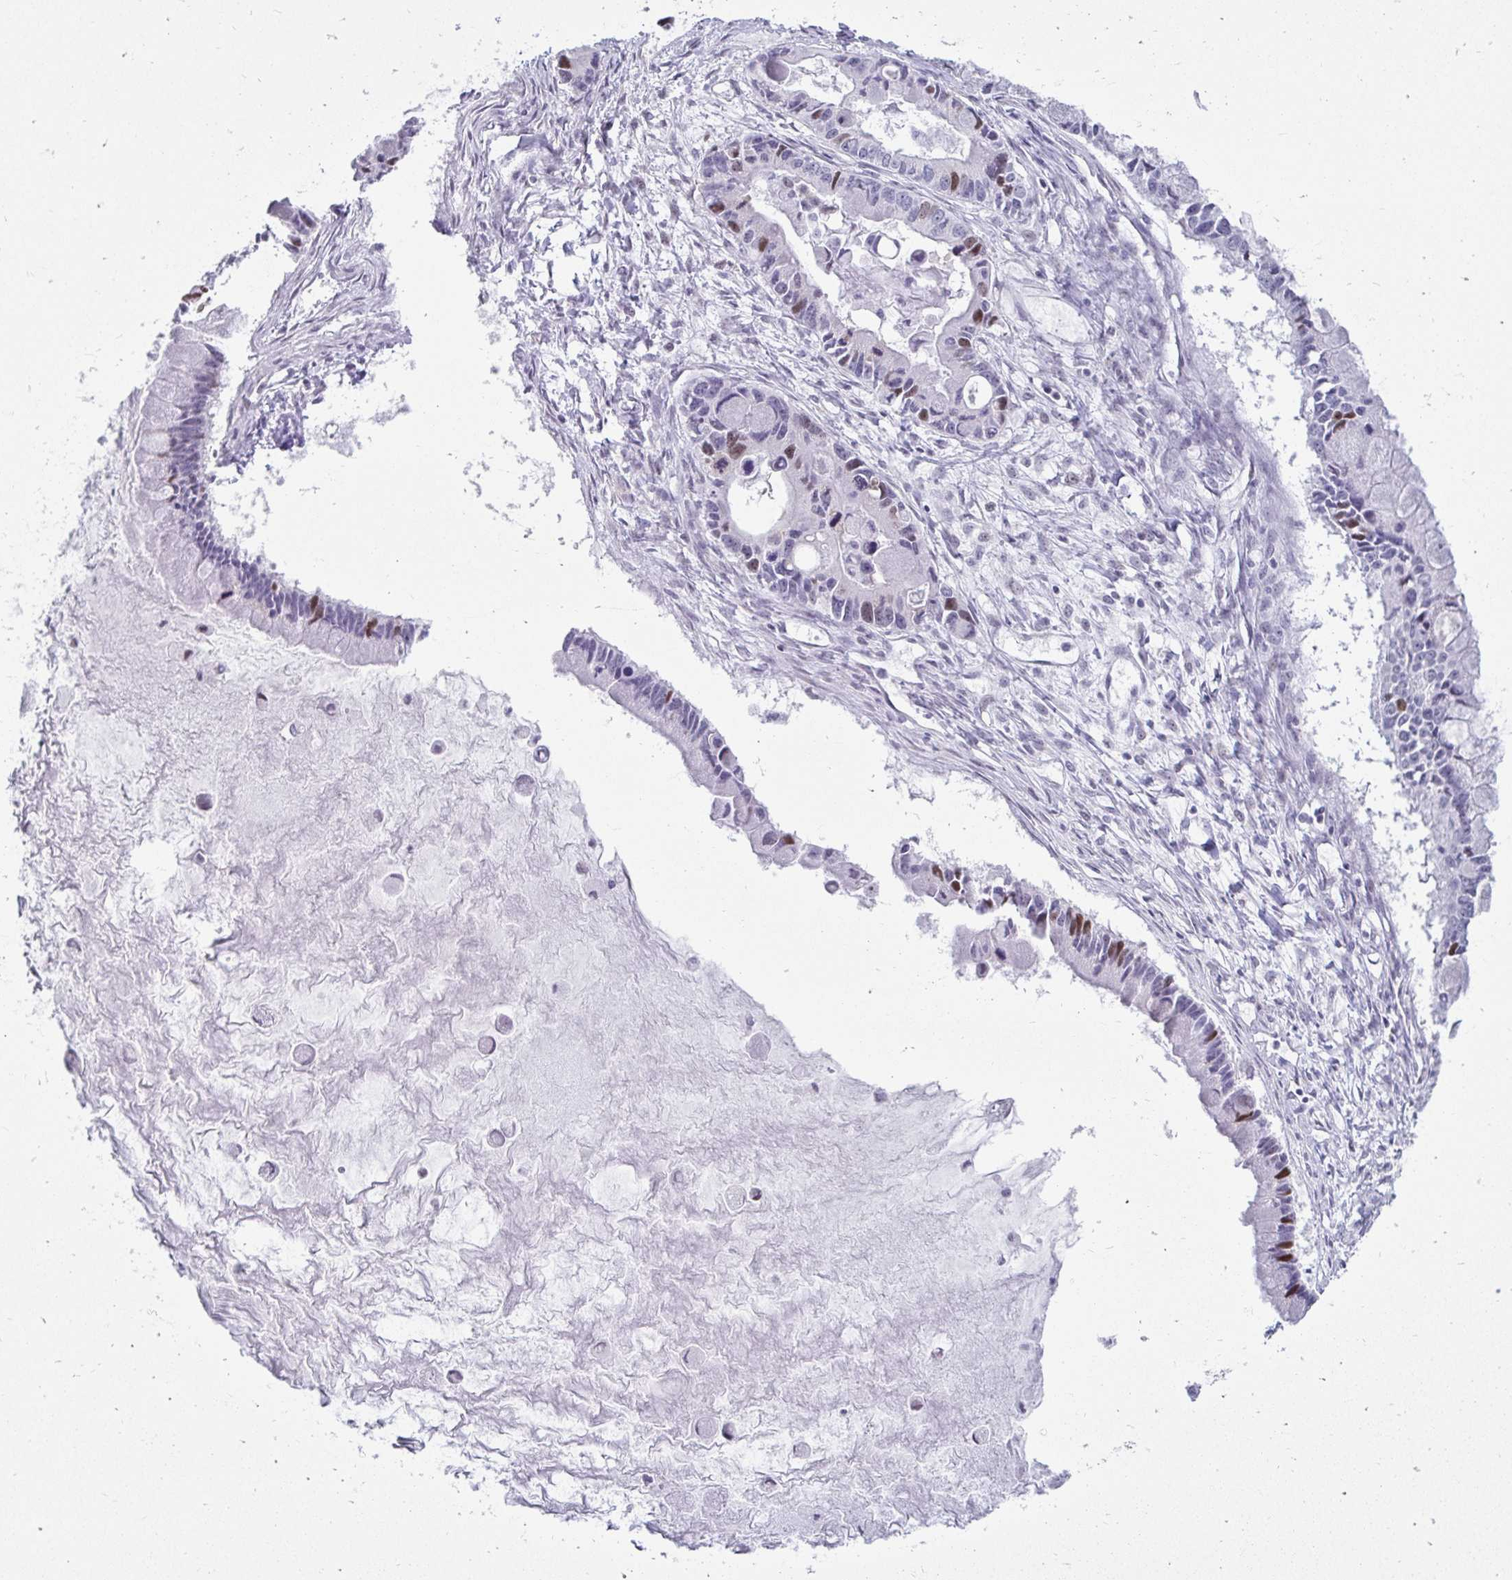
{"staining": {"intensity": "moderate", "quantity": "<25%", "location": "nuclear"}, "tissue": "ovarian cancer", "cell_type": "Tumor cells", "image_type": "cancer", "snomed": [{"axis": "morphology", "description": "Cystadenocarcinoma, mucinous, NOS"}, {"axis": "topography", "description": "Ovary"}], "caption": "Human ovarian cancer stained with a protein marker reveals moderate staining in tumor cells.", "gene": "ANLN", "patient": {"sex": "female", "age": 63}}